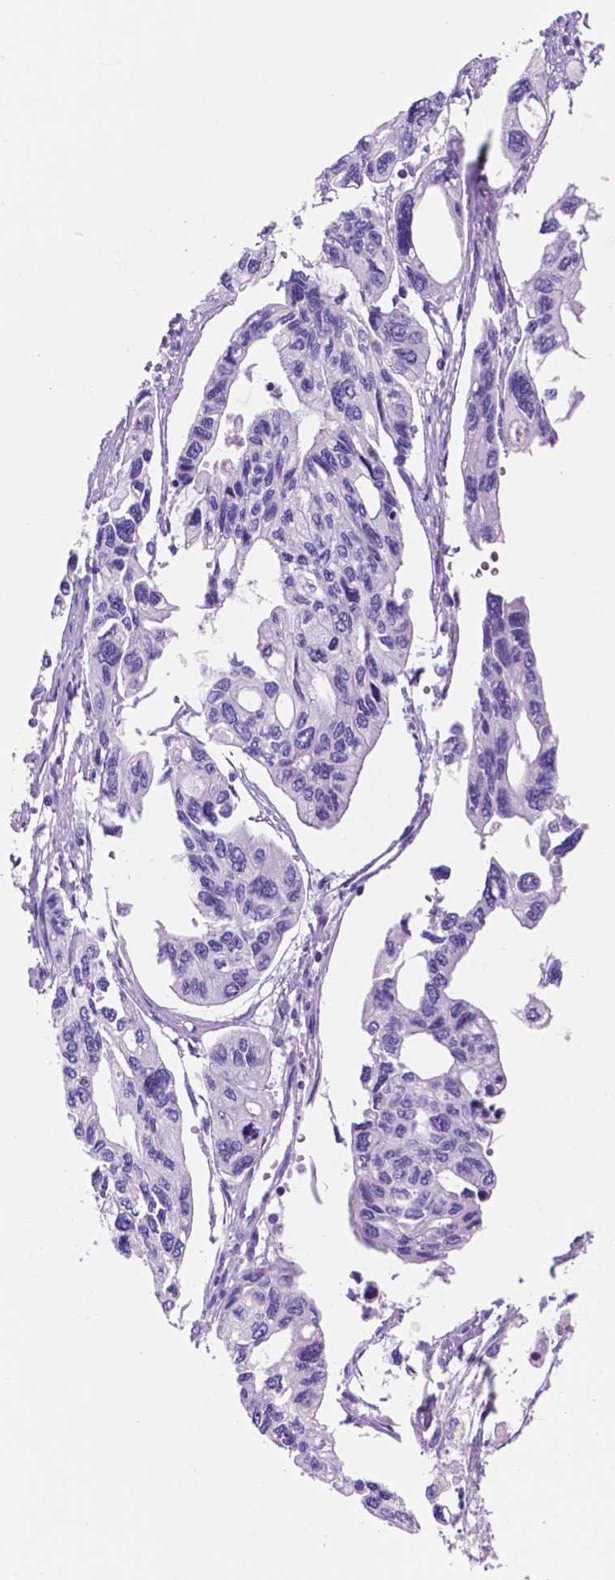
{"staining": {"intensity": "negative", "quantity": "none", "location": "none"}, "tissue": "pancreatic cancer", "cell_type": "Tumor cells", "image_type": "cancer", "snomed": [{"axis": "morphology", "description": "Adenocarcinoma, NOS"}, {"axis": "topography", "description": "Pancreas"}], "caption": "High magnification brightfield microscopy of pancreatic adenocarcinoma stained with DAB (brown) and counterstained with hematoxylin (blue): tumor cells show no significant positivity.", "gene": "FOXB2", "patient": {"sex": "female", "age": 76}}